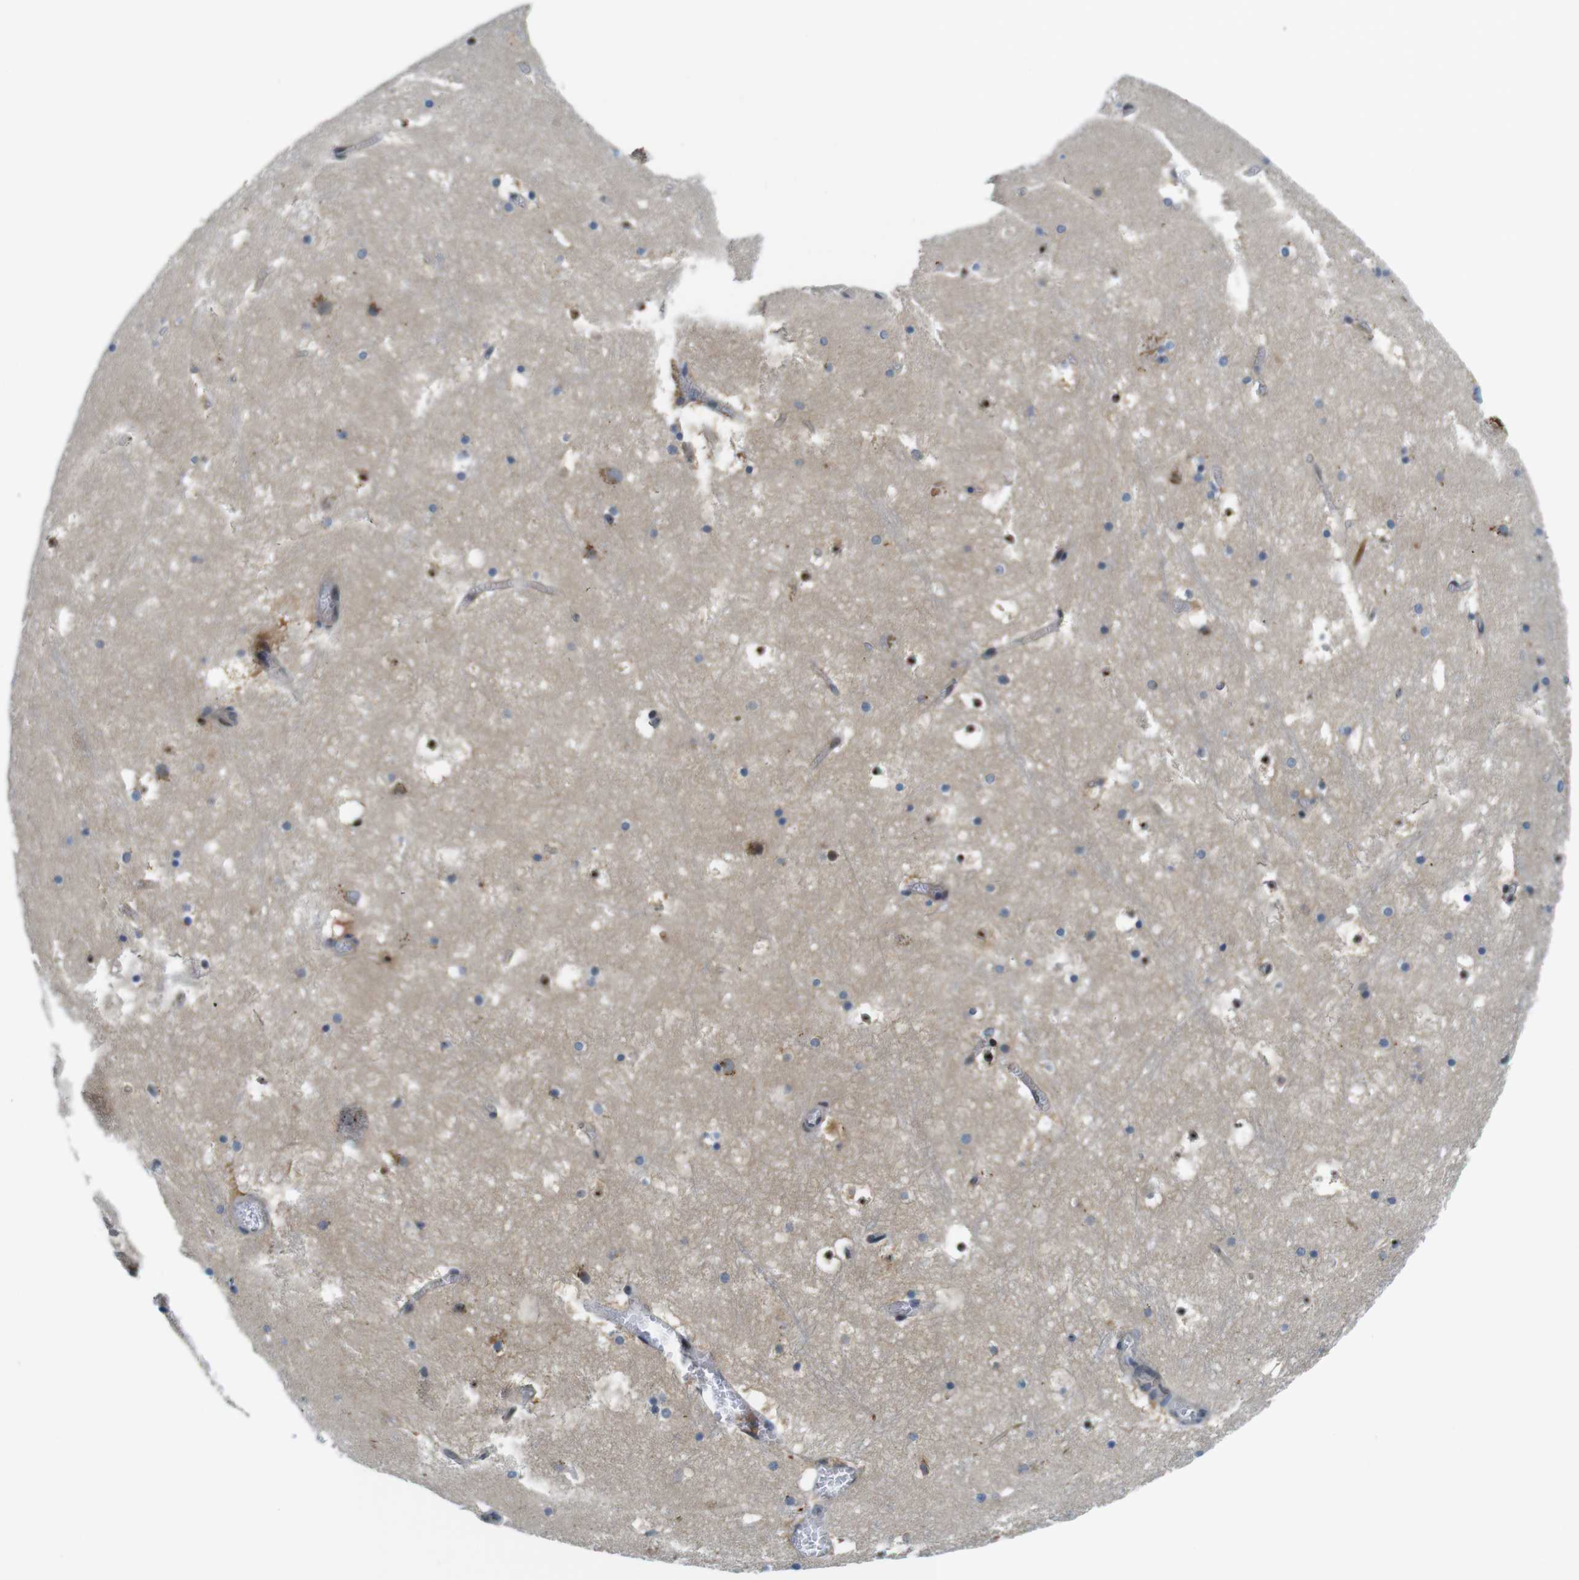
{"staining": {"intensity": "moderate", "quantity": "<25%", "location": "cytoplasmic/membranous"}, "tissue": "hippocampus", "cell_type": "Glial cells", "image_type": "normal", "snomed": [{"axis": "morphology", "description": "Normal tissue, NOS"}, {"axis": "topography", "description": "Hippocampus"}], "caption": "Immunohistochemistry (IHC) staining of normal hippocampus, which exhibits low levels of moderate cytoplasmic/membranous positivity in about <25% of glial cells indicating moderate cytoplasmic/membranous protein positivity. The staining was performed using DAB (3,3'-diaminobenzidine) (brown) for protein detection and nuclei were counterstained in hematoxylin (blue).", "gene": "ZDHHC3", "patient": {"sex": "male", "age": 45}}